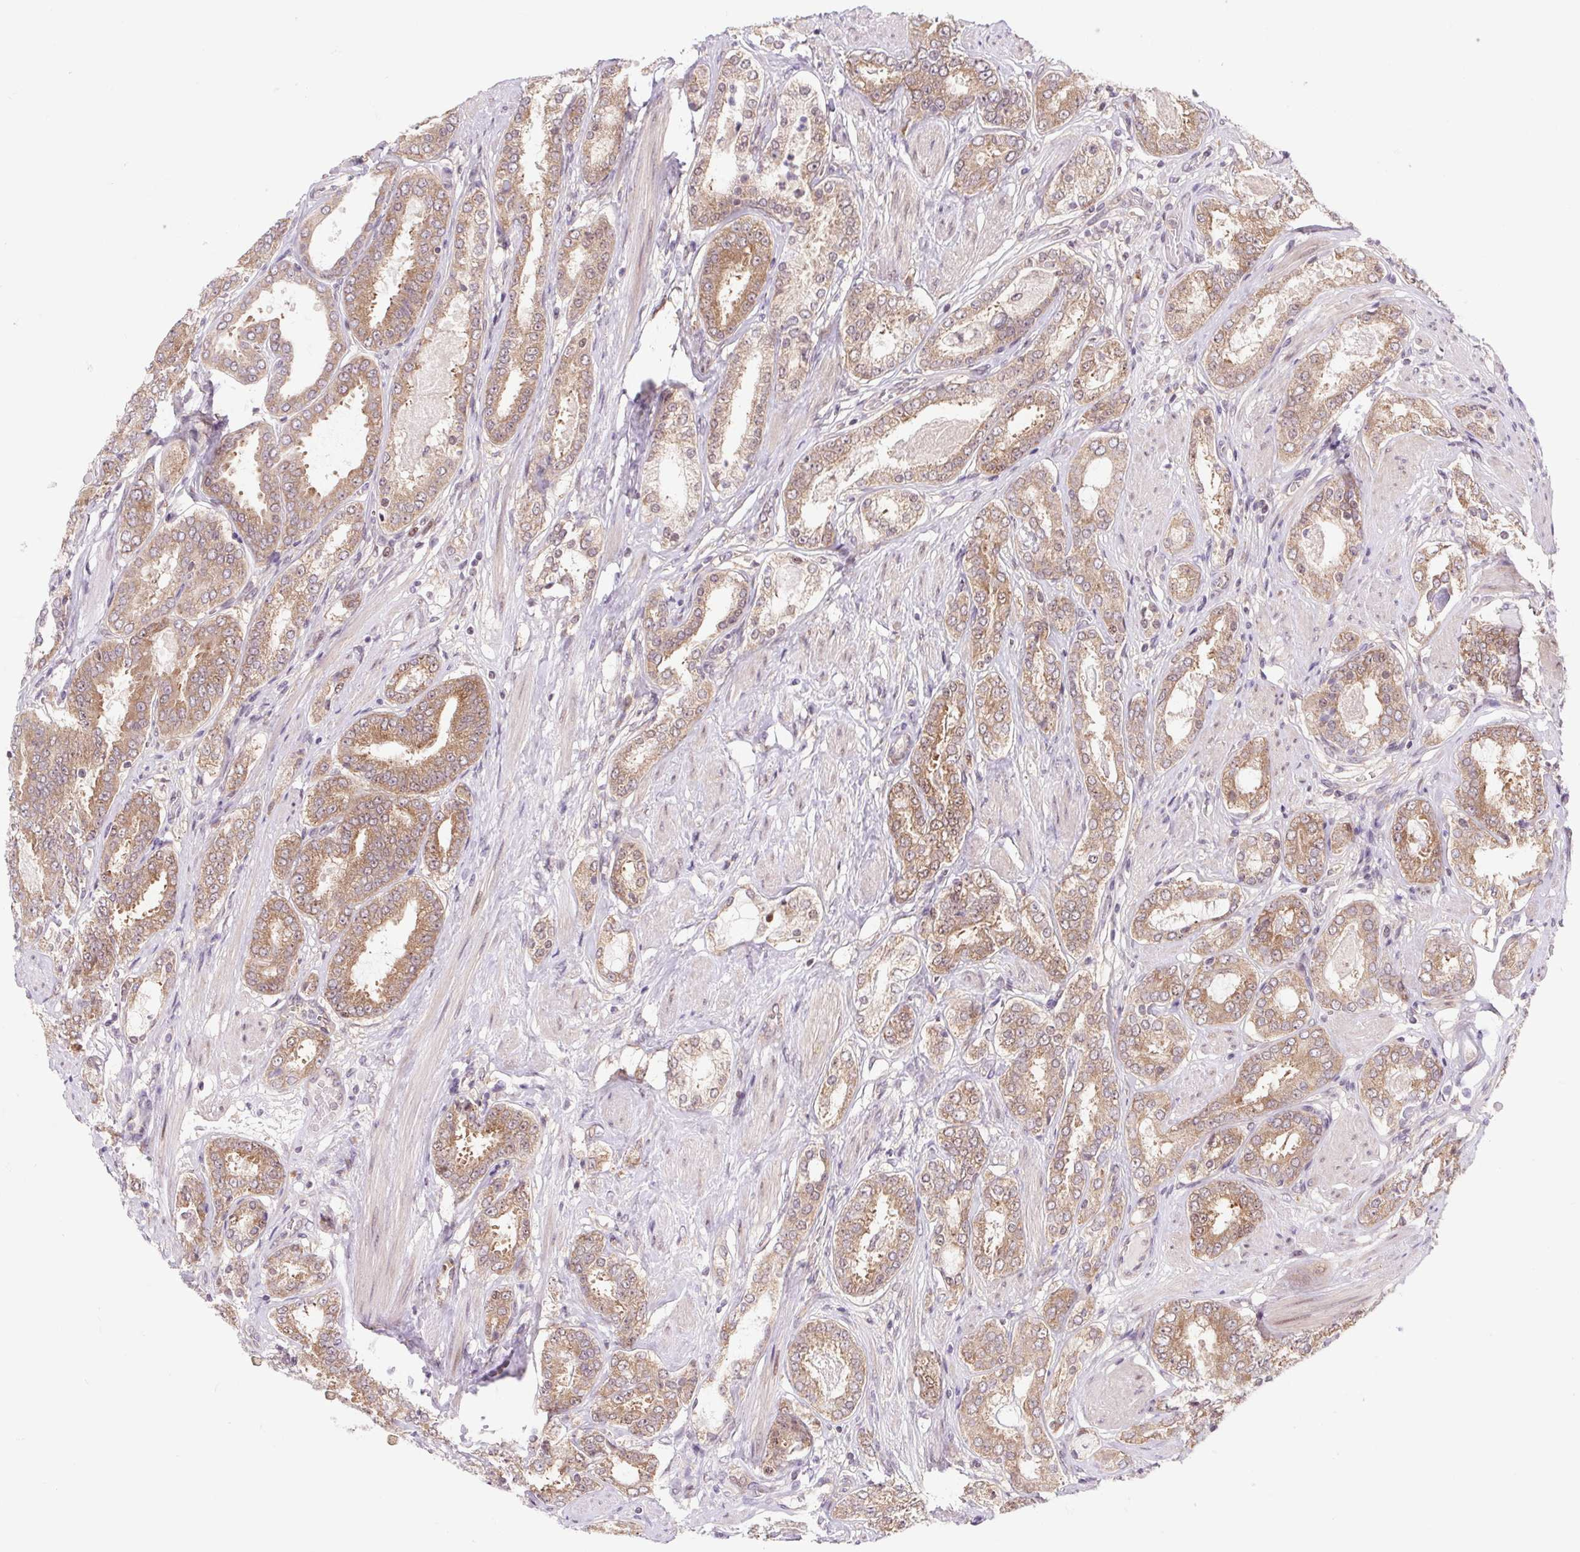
{"staining": {"intensity": "moderate", "quantity": ">75%", "location": "cytoplasmic/membranous"}, "tissue": "prostate cancer", "cell_type": "Tumor cells", "image_type": "cancer", "snomed": [{"axis": "morphology", "description": "Adenocarcinoma, High grade"}, {"axis": "topography", "description": "Prostate"}], "caption": "Human adenocarcinoma (high-grade) (prostate) stained for a protein (brown) exhibits moderate cytoplasmic/membranous positive staining in about >75% of tumor cells.", "gene": "HFE", "patient": {"sex": "male", "age": 63}}